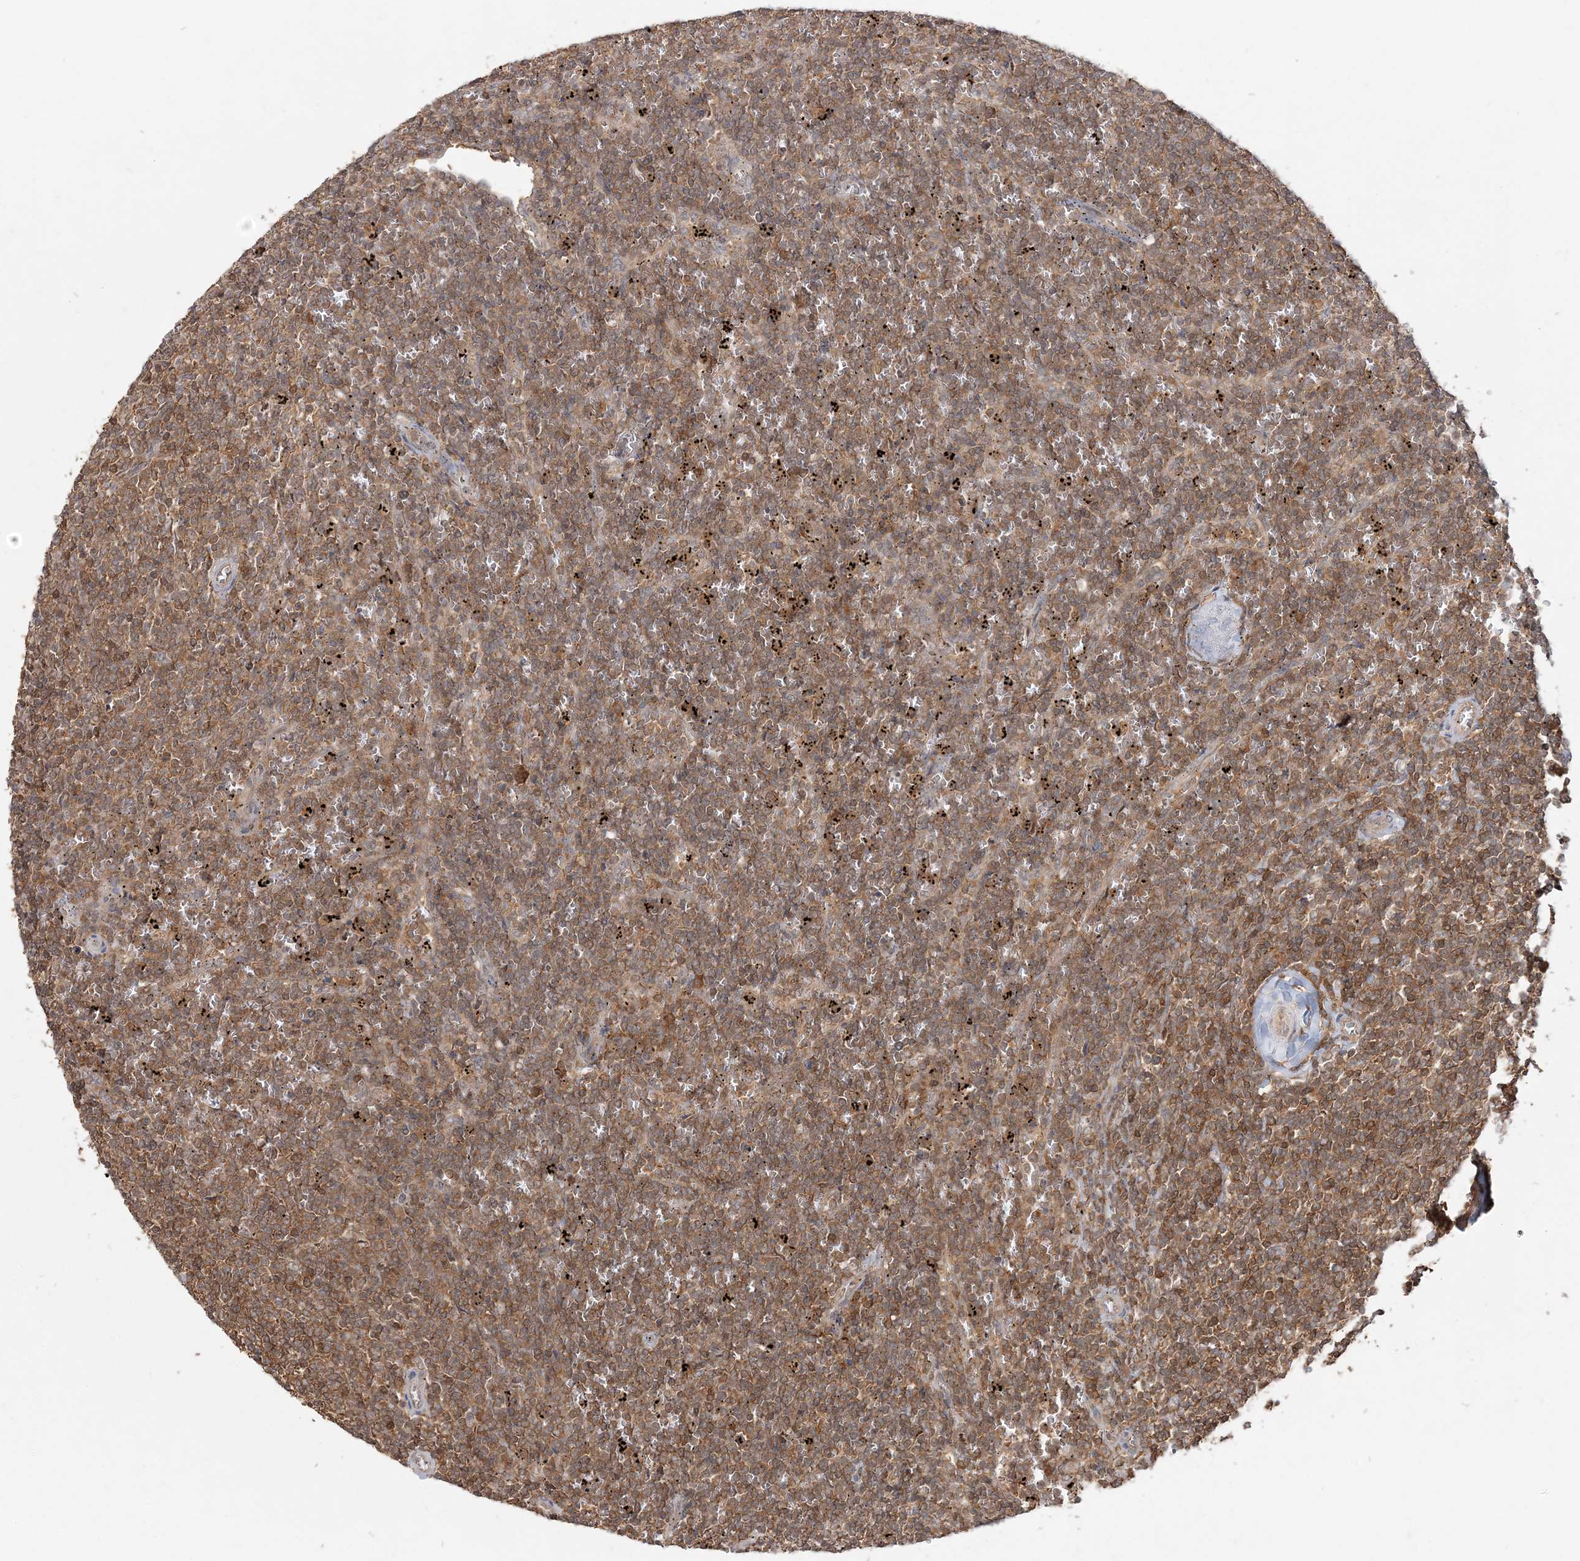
{"staining": {"intensity": "moderate", "quantity": ">75%", "location": "cytoplasmic/membranous"}, "tissue": "lymphoma", "cell_type": "Tumor cells", "image_type": "cancer", "snomed": [{"axis": "morphology", "description": "Malignant lymphoma, non-Hodgkin's type, Low grade"}, {"axis": "topography", "description": "Spleen"}], "caption": "Immunohistochemical staining of human low-grade malignant lymphoma, non-Hodgkin's type exhibits medium levels of moderate cytoplasmic/membranous positivity in approximately >75% of tumor cells.", "gene": "CAB39", "patient": {"sex": "female", "age": 50}}